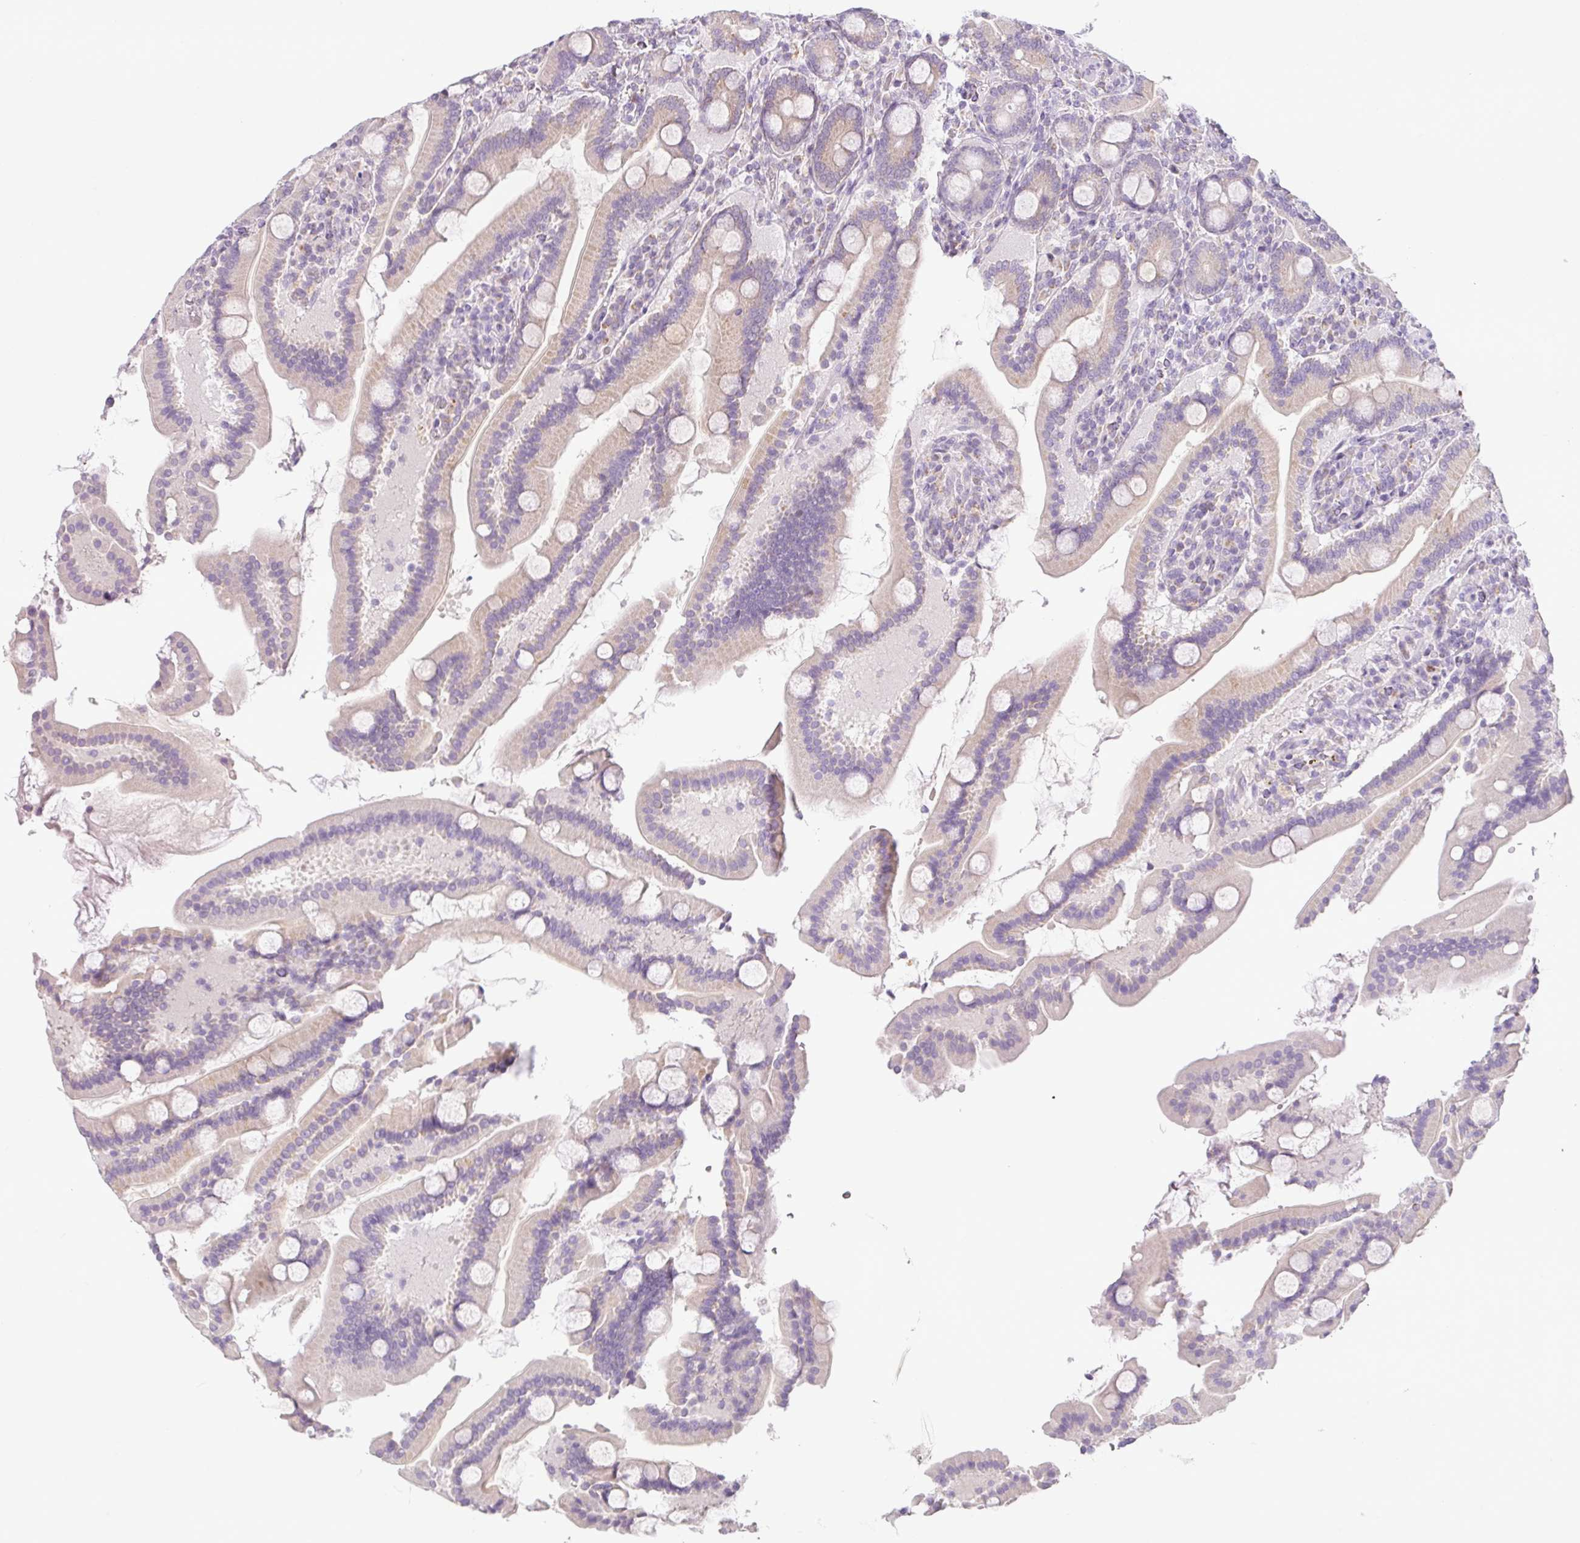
{"staining": {"intensity": "moderate", "quantity": "25%-75%", "location": "cytoplasmic/membranous"}, "tissue": "duodenum", "cell_type": "Glandular cells", "image_type": "normal", "snomed": [{"axis": "morphology", "description": "Normal tissue, NOS"}, {"axis": "topography", "description": "Duodenum"}], "caption": "IHC of benign human duodenum reveals medium levels of moderate cytoplasmic/membranous staining in approximately 25%-75% of glandular cells.", "gene": "HMCN2", "patient": {"sex": "male", "age": 55}}